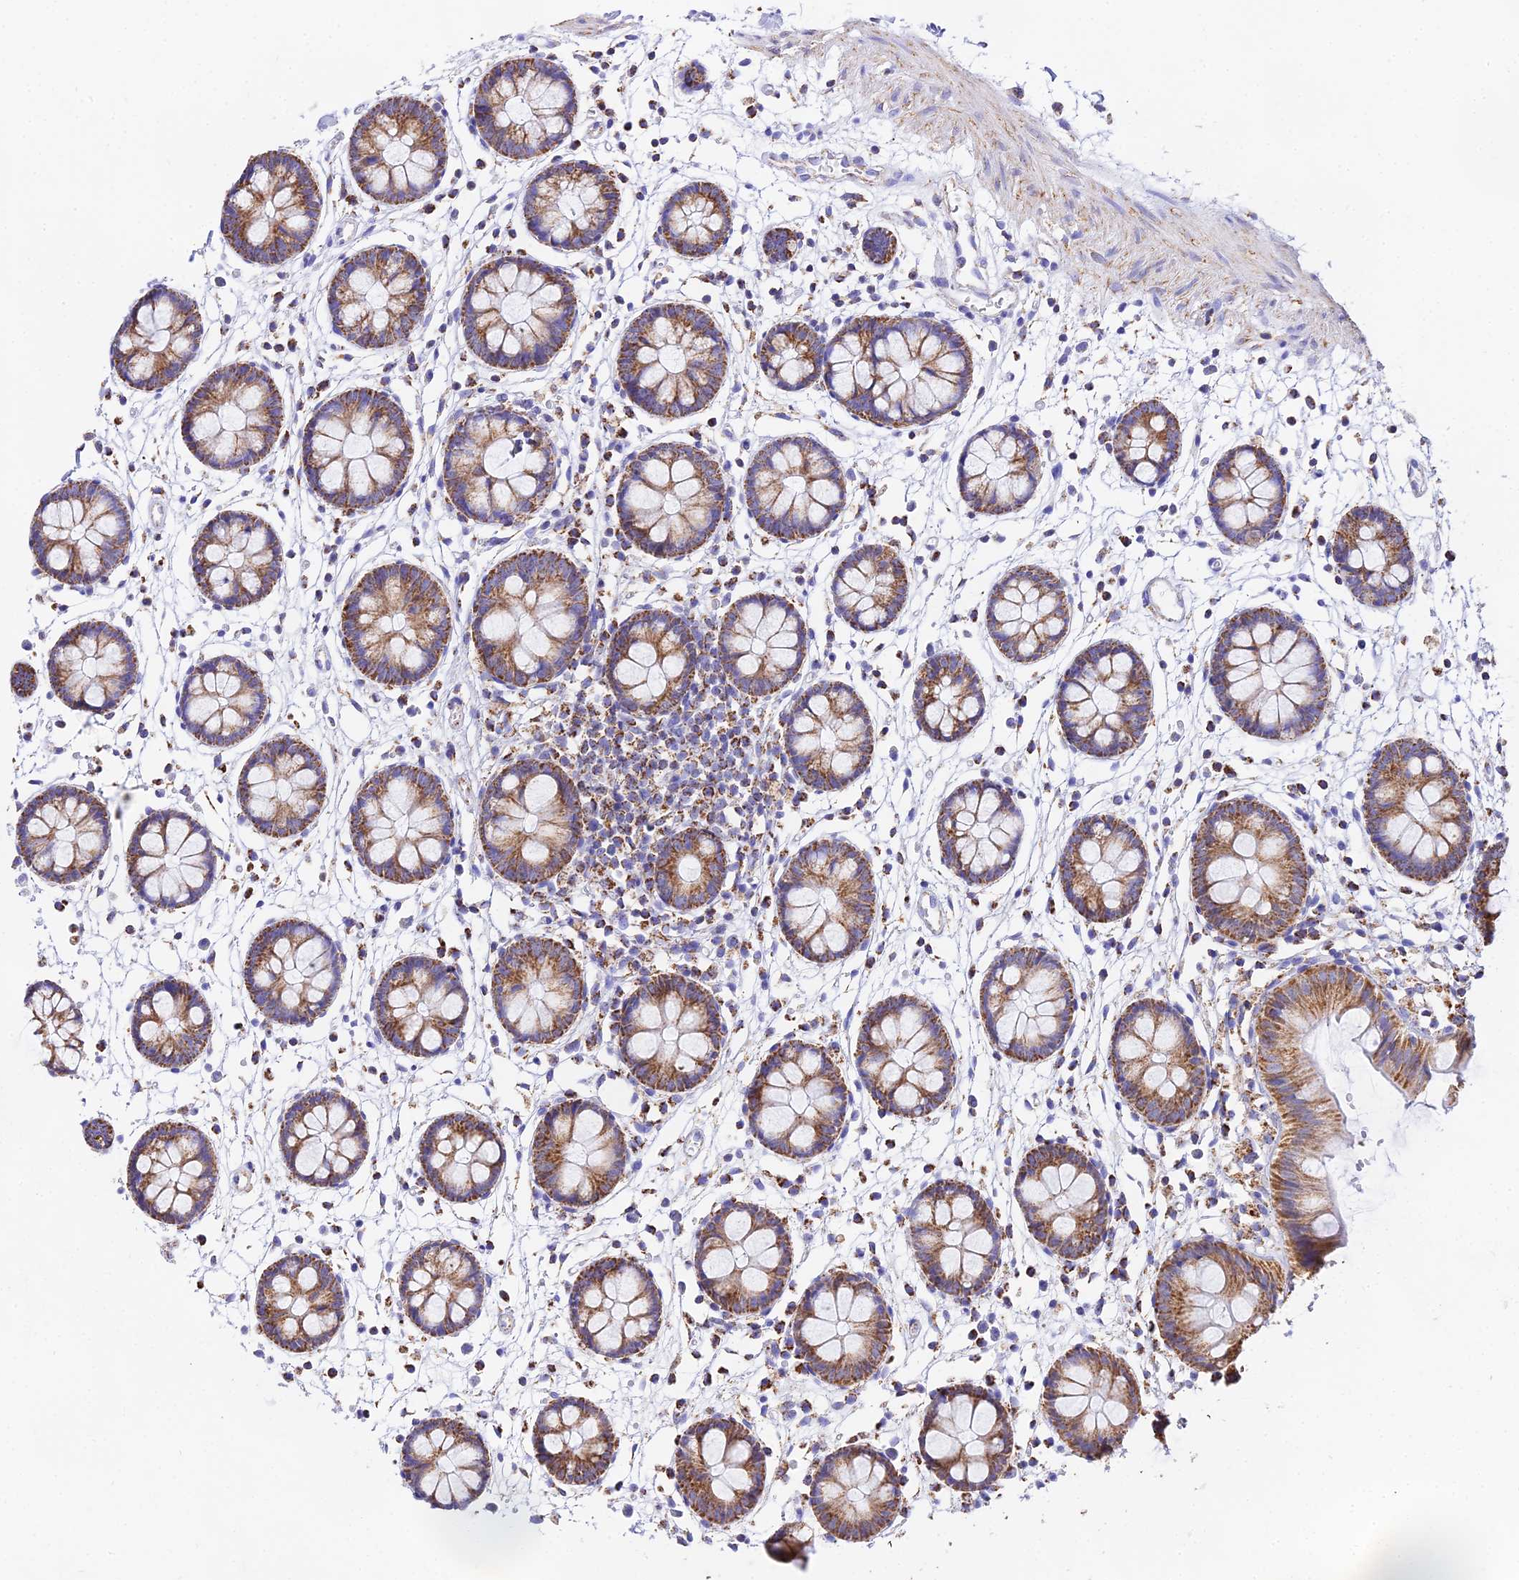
{"staining": {"intensity": "negative", "quantity": "none", "location": "none"}, "tissue": "colon", "cell_type": "Endothelial cells", "image_type": "normal", "snomed": [{"axis": "morphology", "description": "Normal tissue, NOS"}, {"axis": "topography", "description": "Colon"}], "caption": "This is an IHC image of unremarkable human colon. There is no expression in endothelial cells.", "gene": "ATP5PD", "patient": {"sex": "male", "age": 56}}